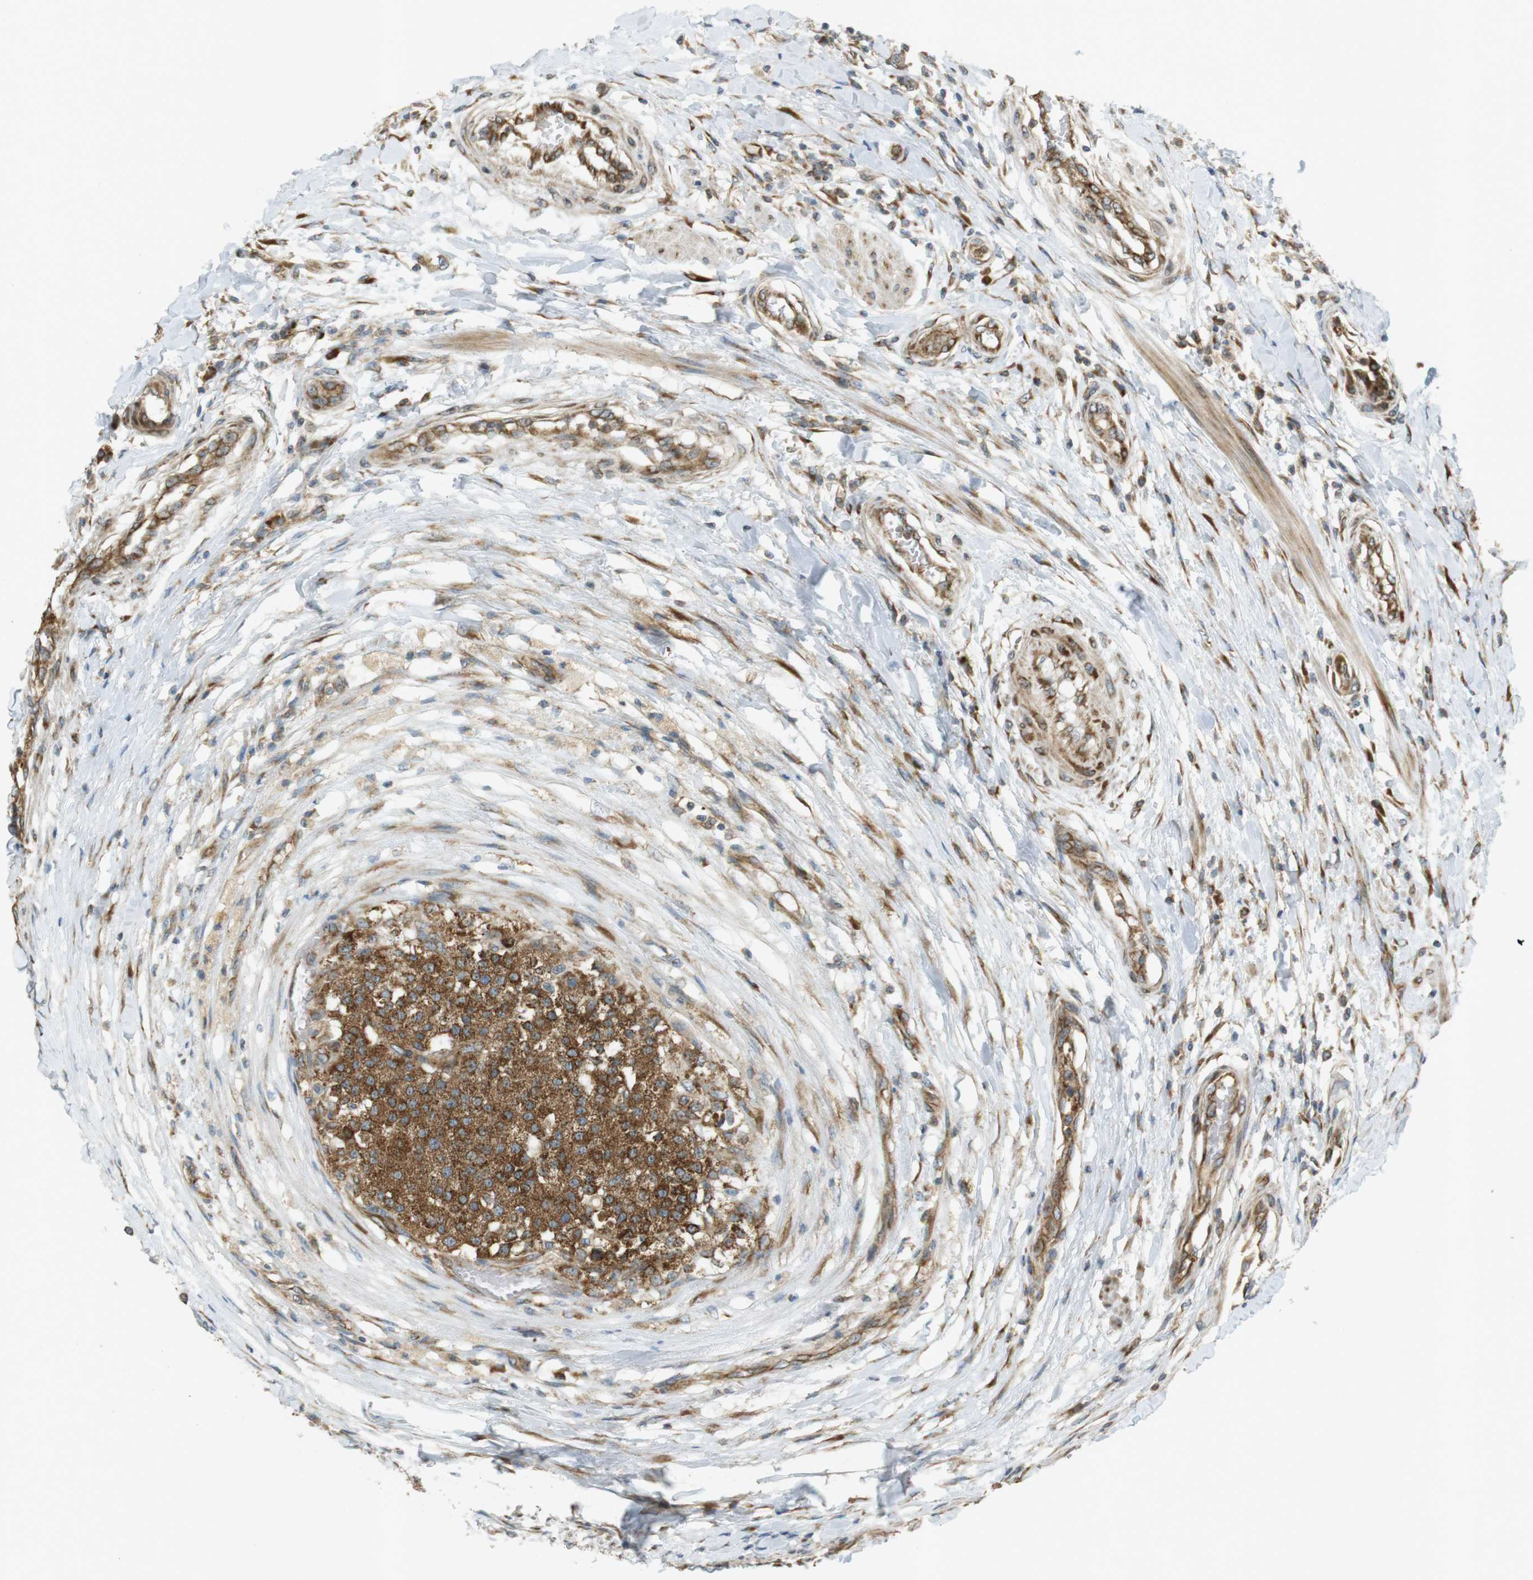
{"staining": {"intensity": "strong", "quantity": ">75%", "location": "cytoplasmic/membranous"}, "tissue": "testis cancer", "cell_type": "Tumor cells", "image_type": "cancer", "snomed": [{"axis": "morphology", "description": "Seminoma, NOS"}, {"axis": "topography", "description": "Testis"}], "caption": "Tumor cells reveal strong cytoplasmic/membranous expression in approximately >75% of cells in testis cancer (seminoma).", "gene": "SLC41A1", "patient": {"sex": "male", "age": 59}}